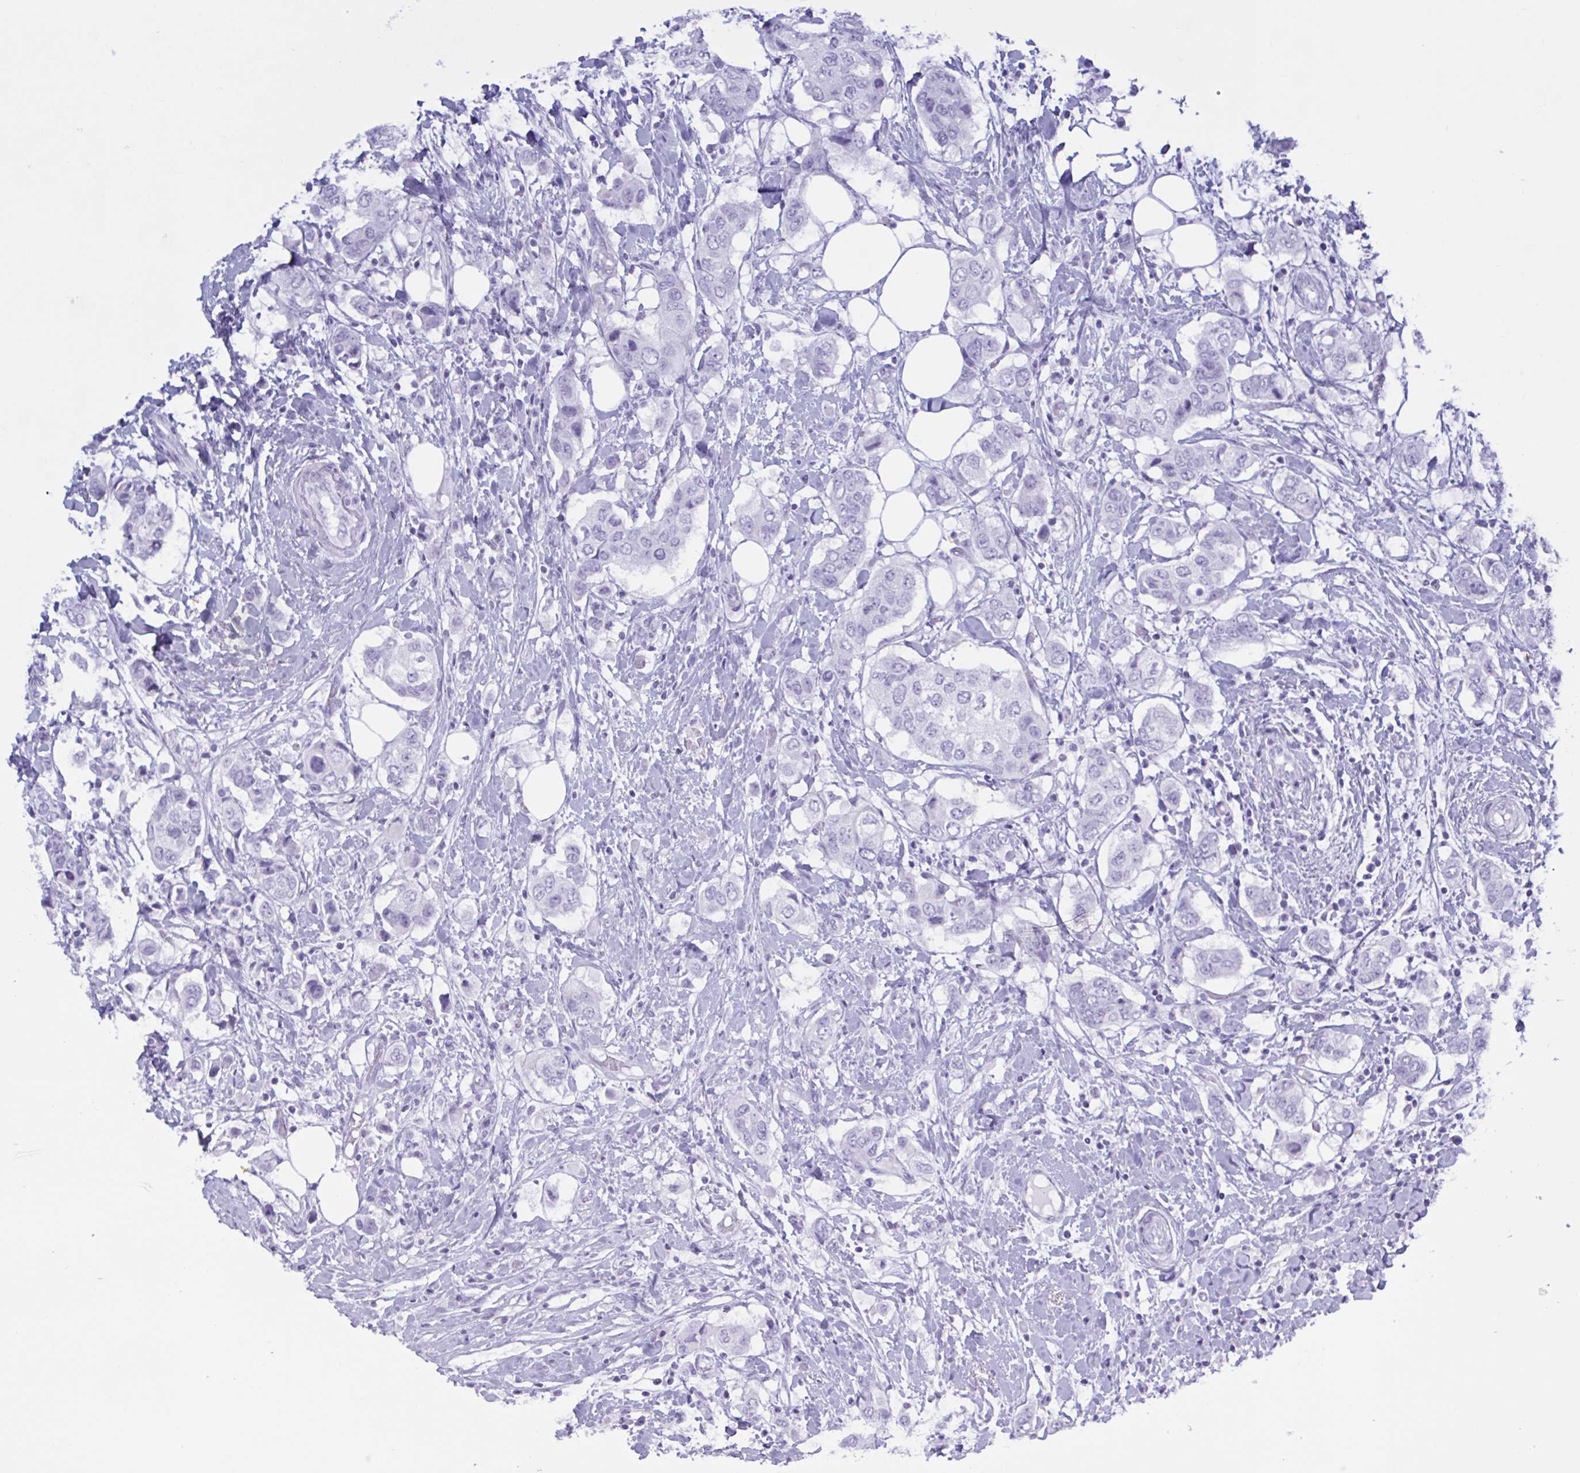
{"staining": {"intensity": "negative", "quantity": "none", "location": "none"}, "tissue": "breast cancer", "cell_type": "Tumor cells", "image_type": "cancer", "snomed": [{"axis": "morphology", "description": "Lobular carcinoma"}, {"axis": "topography", "description": "Breast"}], "caption": "This is a histopathology image of IHC staining of breast cancer (lobular carcinoma), which shows no expression in tumor cells.", "gene": "MRGPRG", "patient": {"sex": "female", "age": 51}}